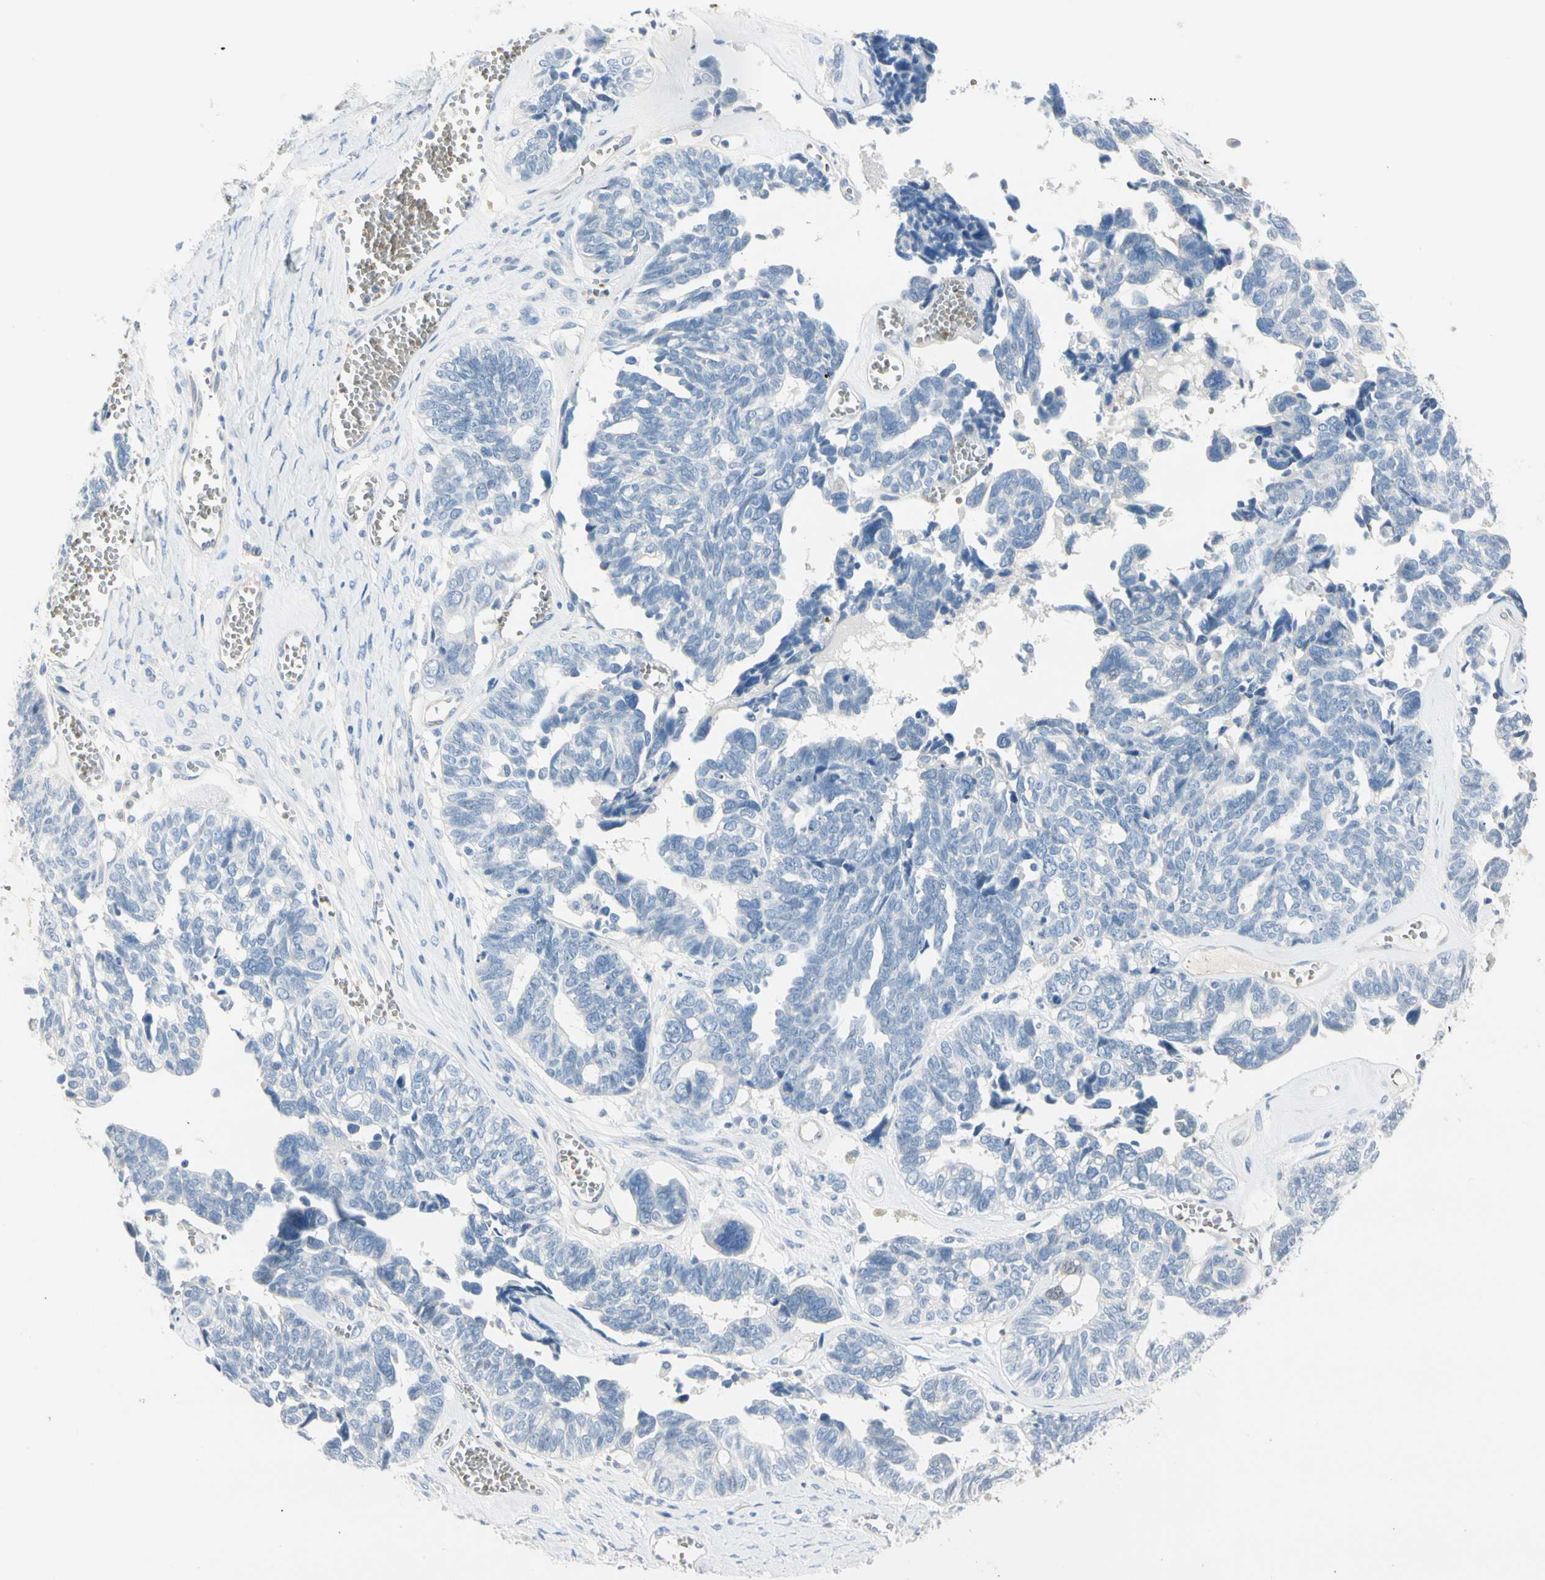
{"staining": {"intensity": "negative", "quantity": "none", "location": "none"}, "tissue": "ovarian cancer", "cell_type": "Tumor cells", "image_type": "cancer", "snomed": [{"axis": "morphology", "description": "Cystadenocarcinoma, serous, NOS"}, {"axis": "topography", "description": "Ovary"}], "caption": "Tumor cells show no significant staining in ovarian serous cystadenocarcinoma. (DAB (3,3'-diaminobenzidine) immunohistochemistry (IHC), high magnification).", "gene": "CA1", "patient": {"sex": "female", "age": 79}}